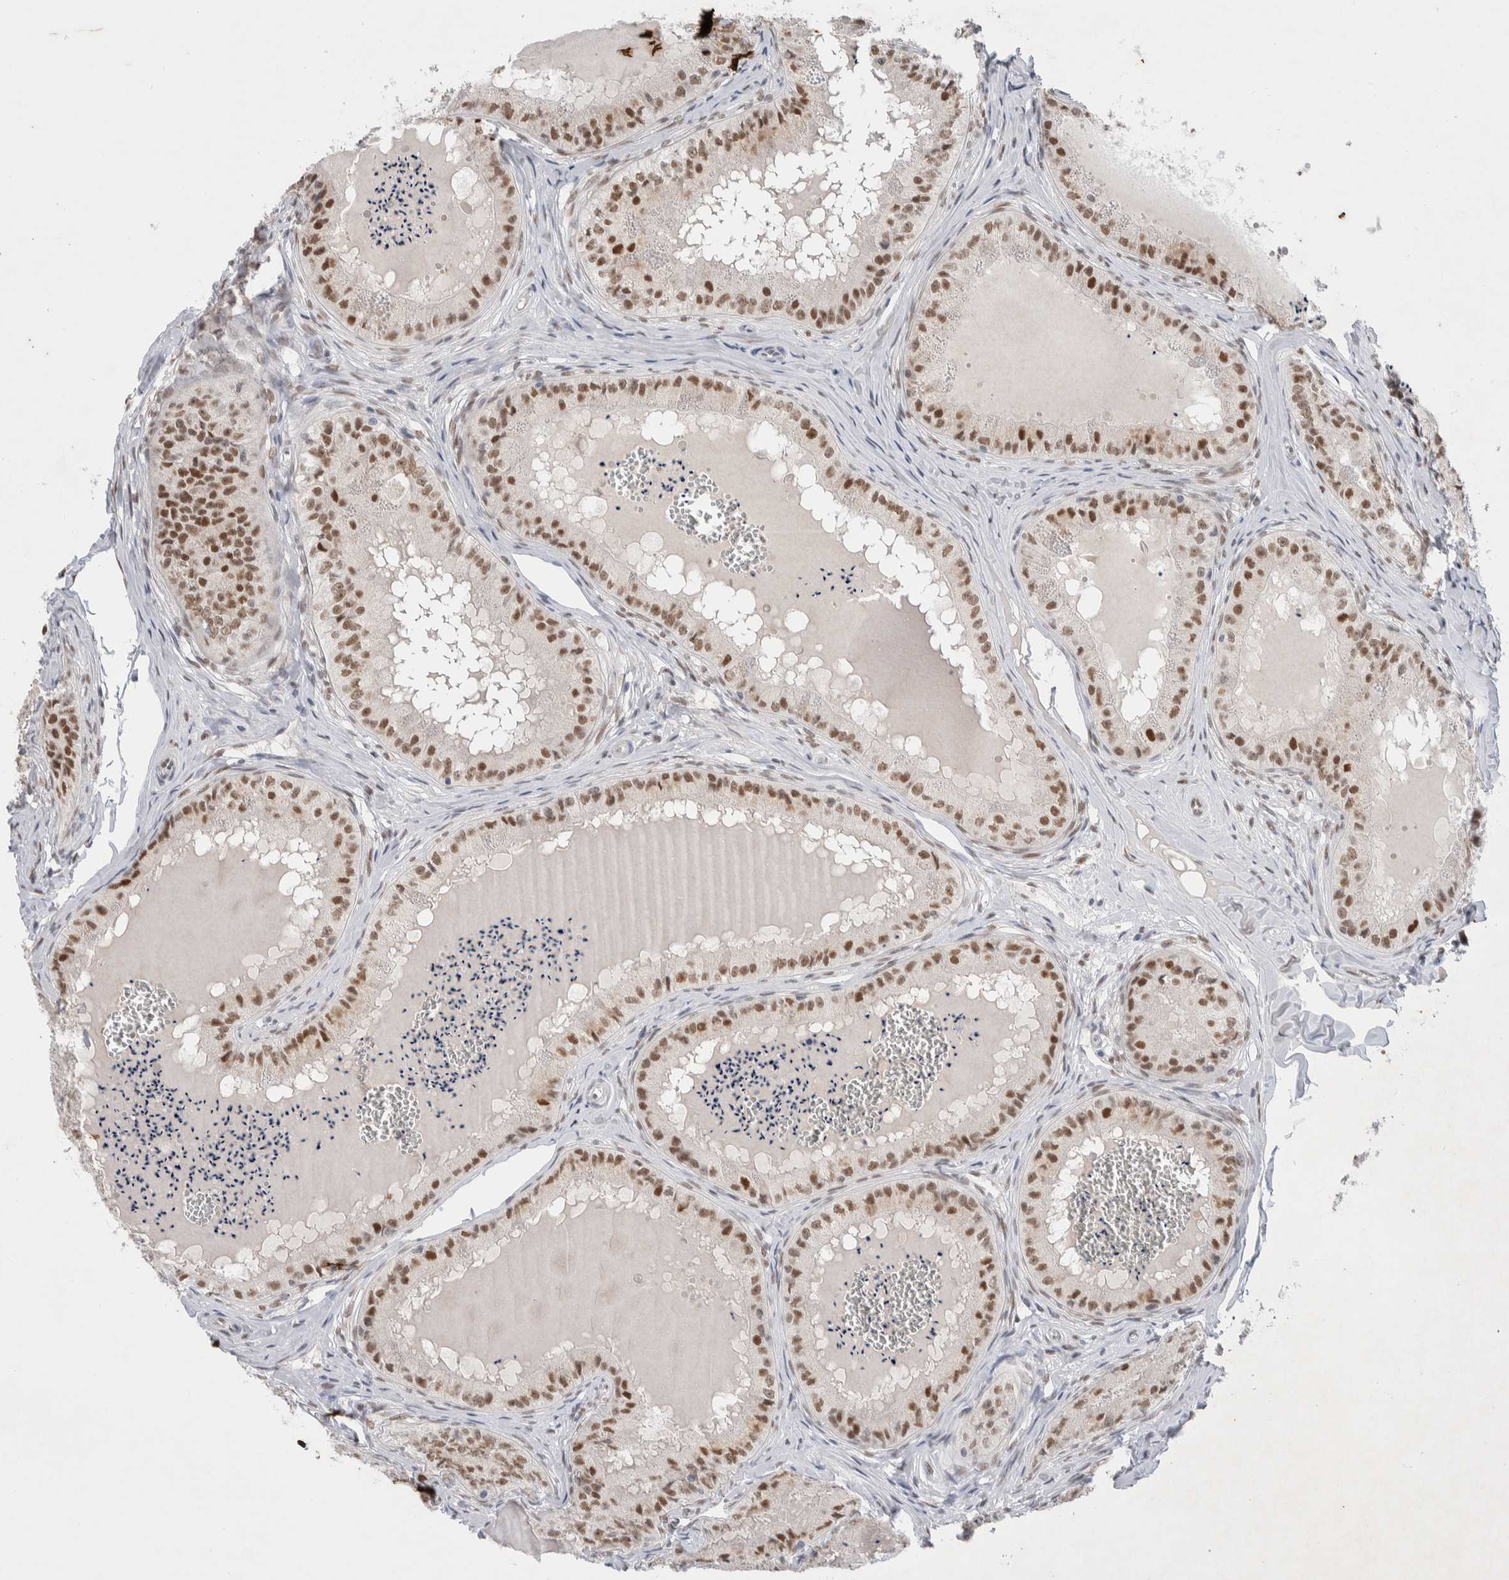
{"staining": {"intensity": "moderate", "quantity": ">75%", "location": "nuclear"}, "tissue": "epididymis", "cell_type": "Glandular cells", "image_type": "normal", "snomed": [{"axis": "morphology", "description": "Normal tissue, NOS"}, {"axis": "topography", "description": "Epididymis"}], "caption": "Epididymis stained for a protein (brown) demonstrates moderate nuclear positive positivity in approximately >75% of glandular cells.", "gene": "PRMT1", "patient": {"sex": "male", "age": 31}}